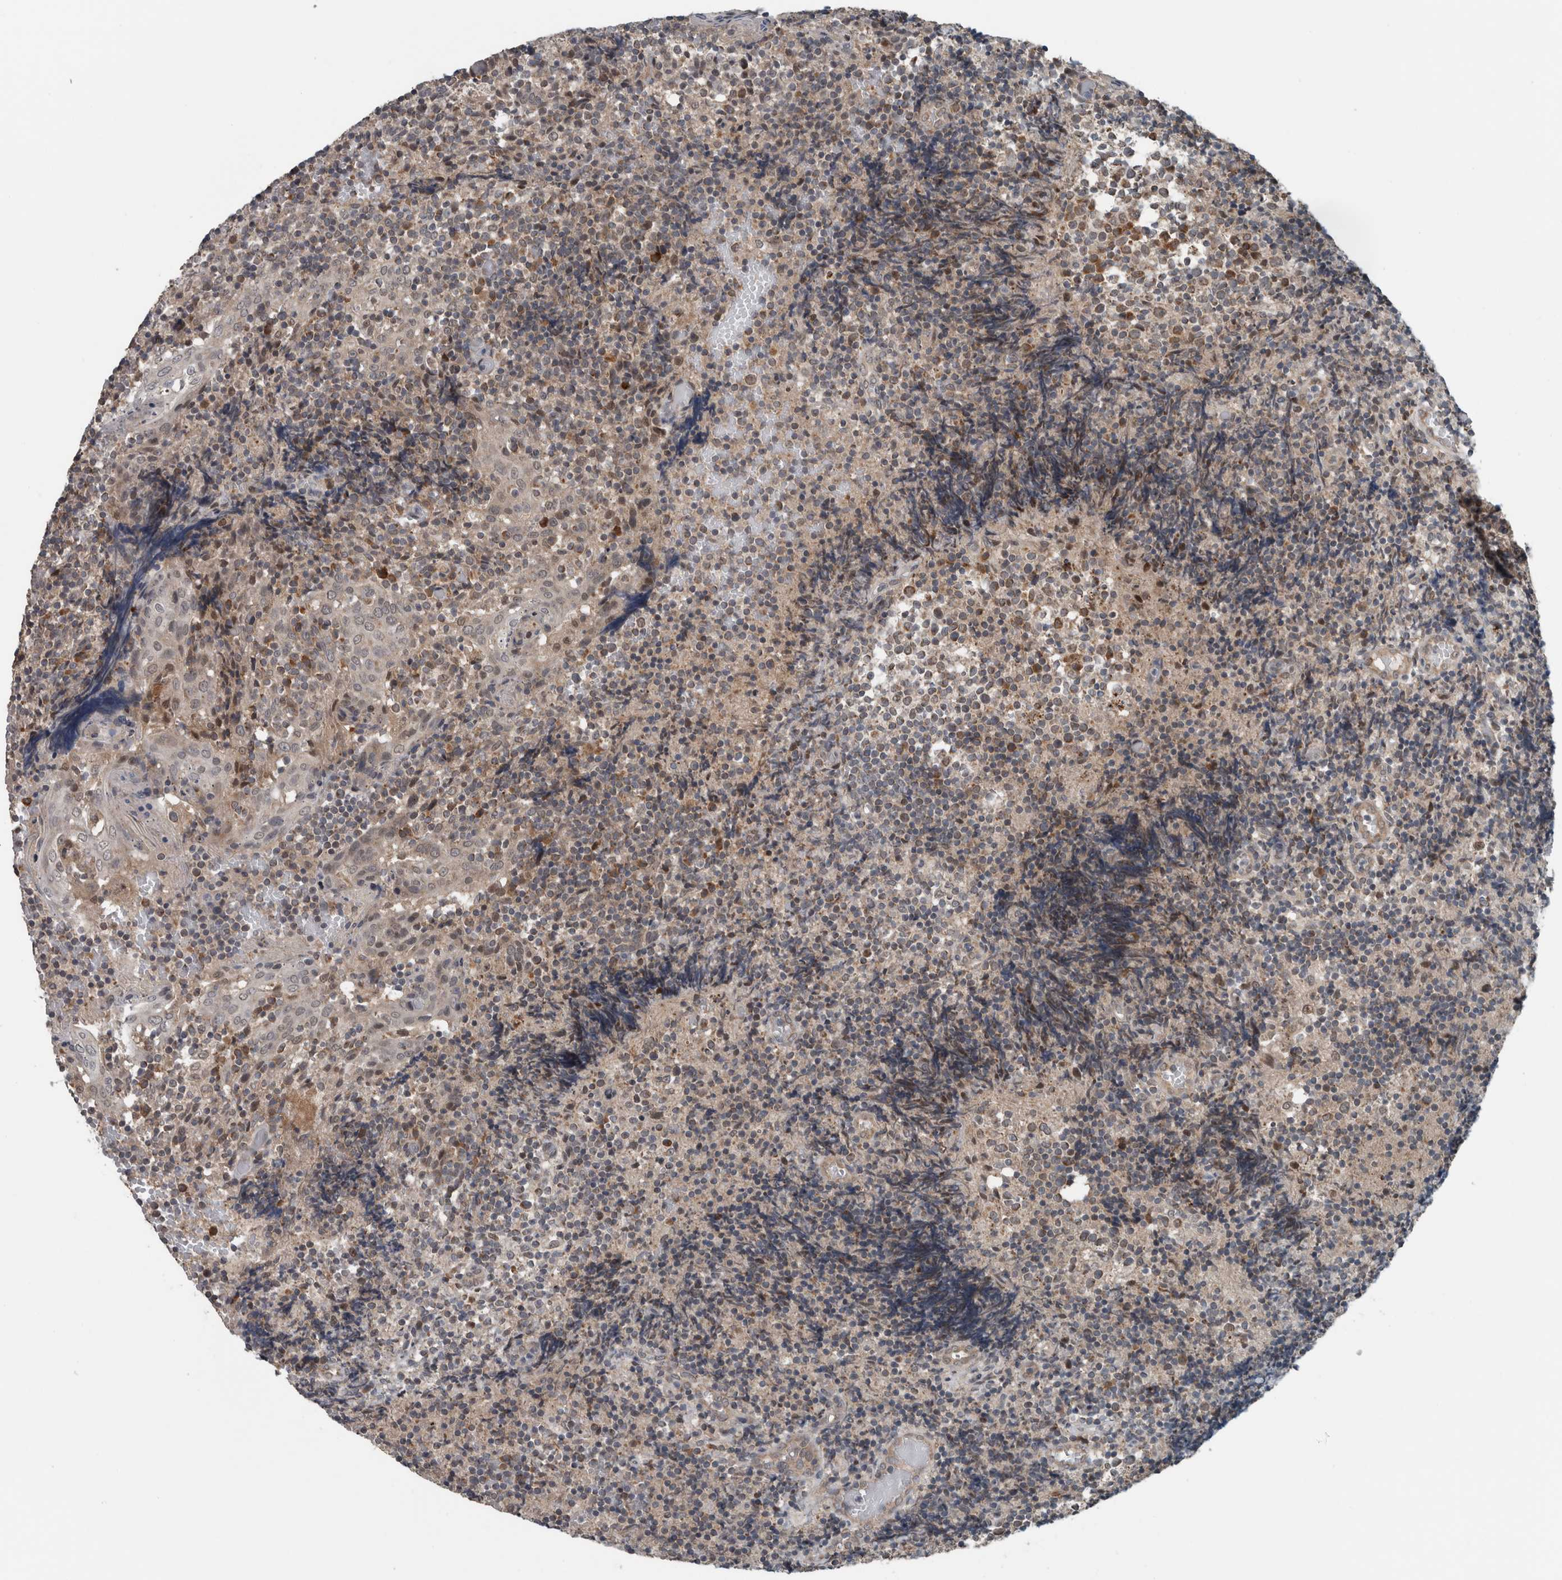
{"staining": {"intensity": "weak", "quantity": "25%-75%", "location": "cytoplasmic/membranous"}, "tissue": "tonsil", "cell_type": "Germinal center cells", "image_type": "normal", "snomed": [{"axis": "morphology", "description": "Normal tissue, NOS"}, {"axis": "topography", "description": "Tonsil"}], "caption": "Weak cytoplasmic/membranous protein positivity is identified in approximately 25%-75% of germinal center cells in tonsil.", "gene": "GBA2", "patient": {"sex": "female", "age": 19}}